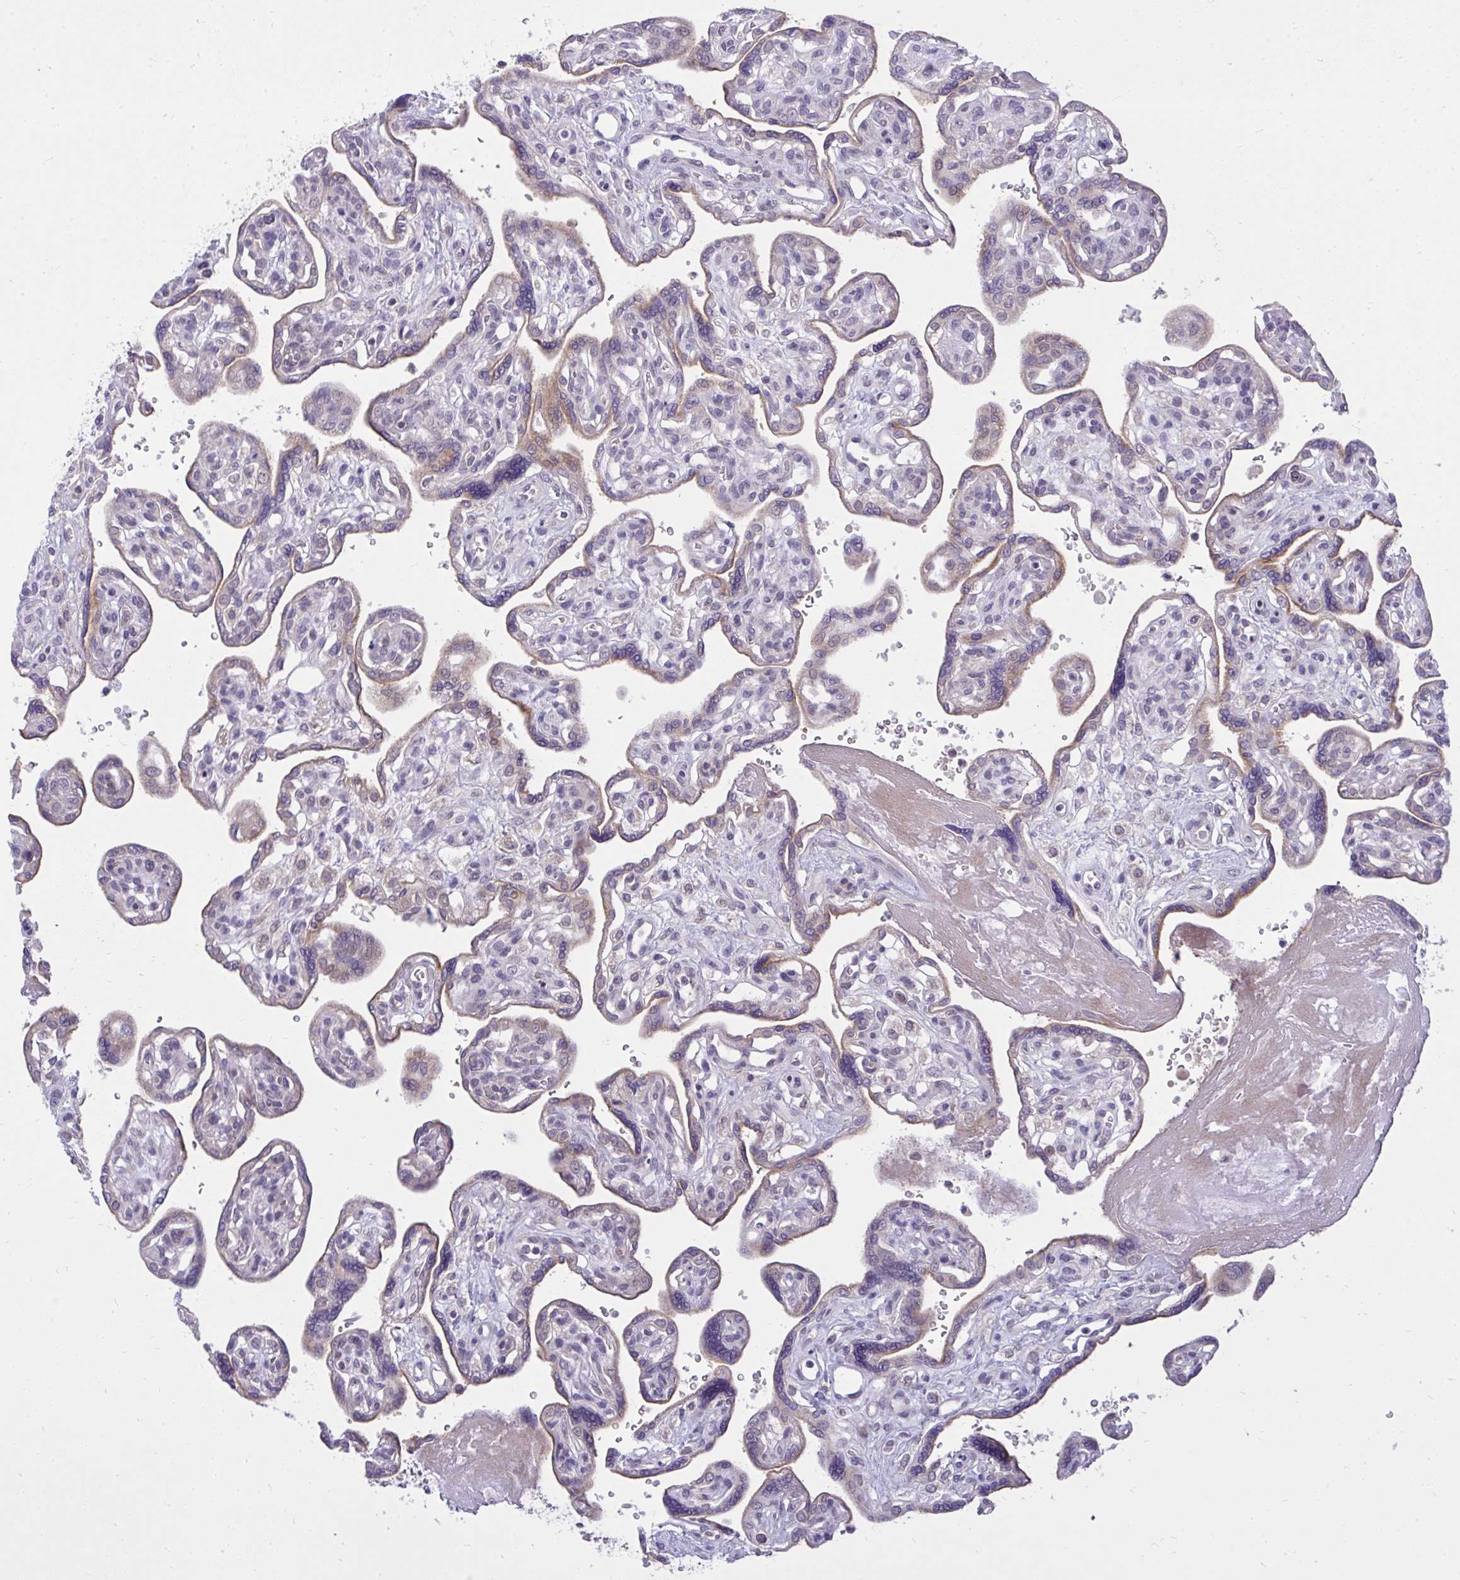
{"staining": {"intensity": "negative", "quantity": "none", "location": "none"}, "tissue": "placenta", "cell_type": "Decidual cells", "image_type": "normal", "snomed": [{"axis": "morphology", "description": "Normal tissue, NOS"}, {"axis": "topography", "description": "Placenta"}], "caption": "Human placenta stained for a protein using immunohistochemistry (IHC) exhibits no positivity in decidual cells.", "gene": "DPY19L1", "patient": {"sex": "female", "age": 39}}